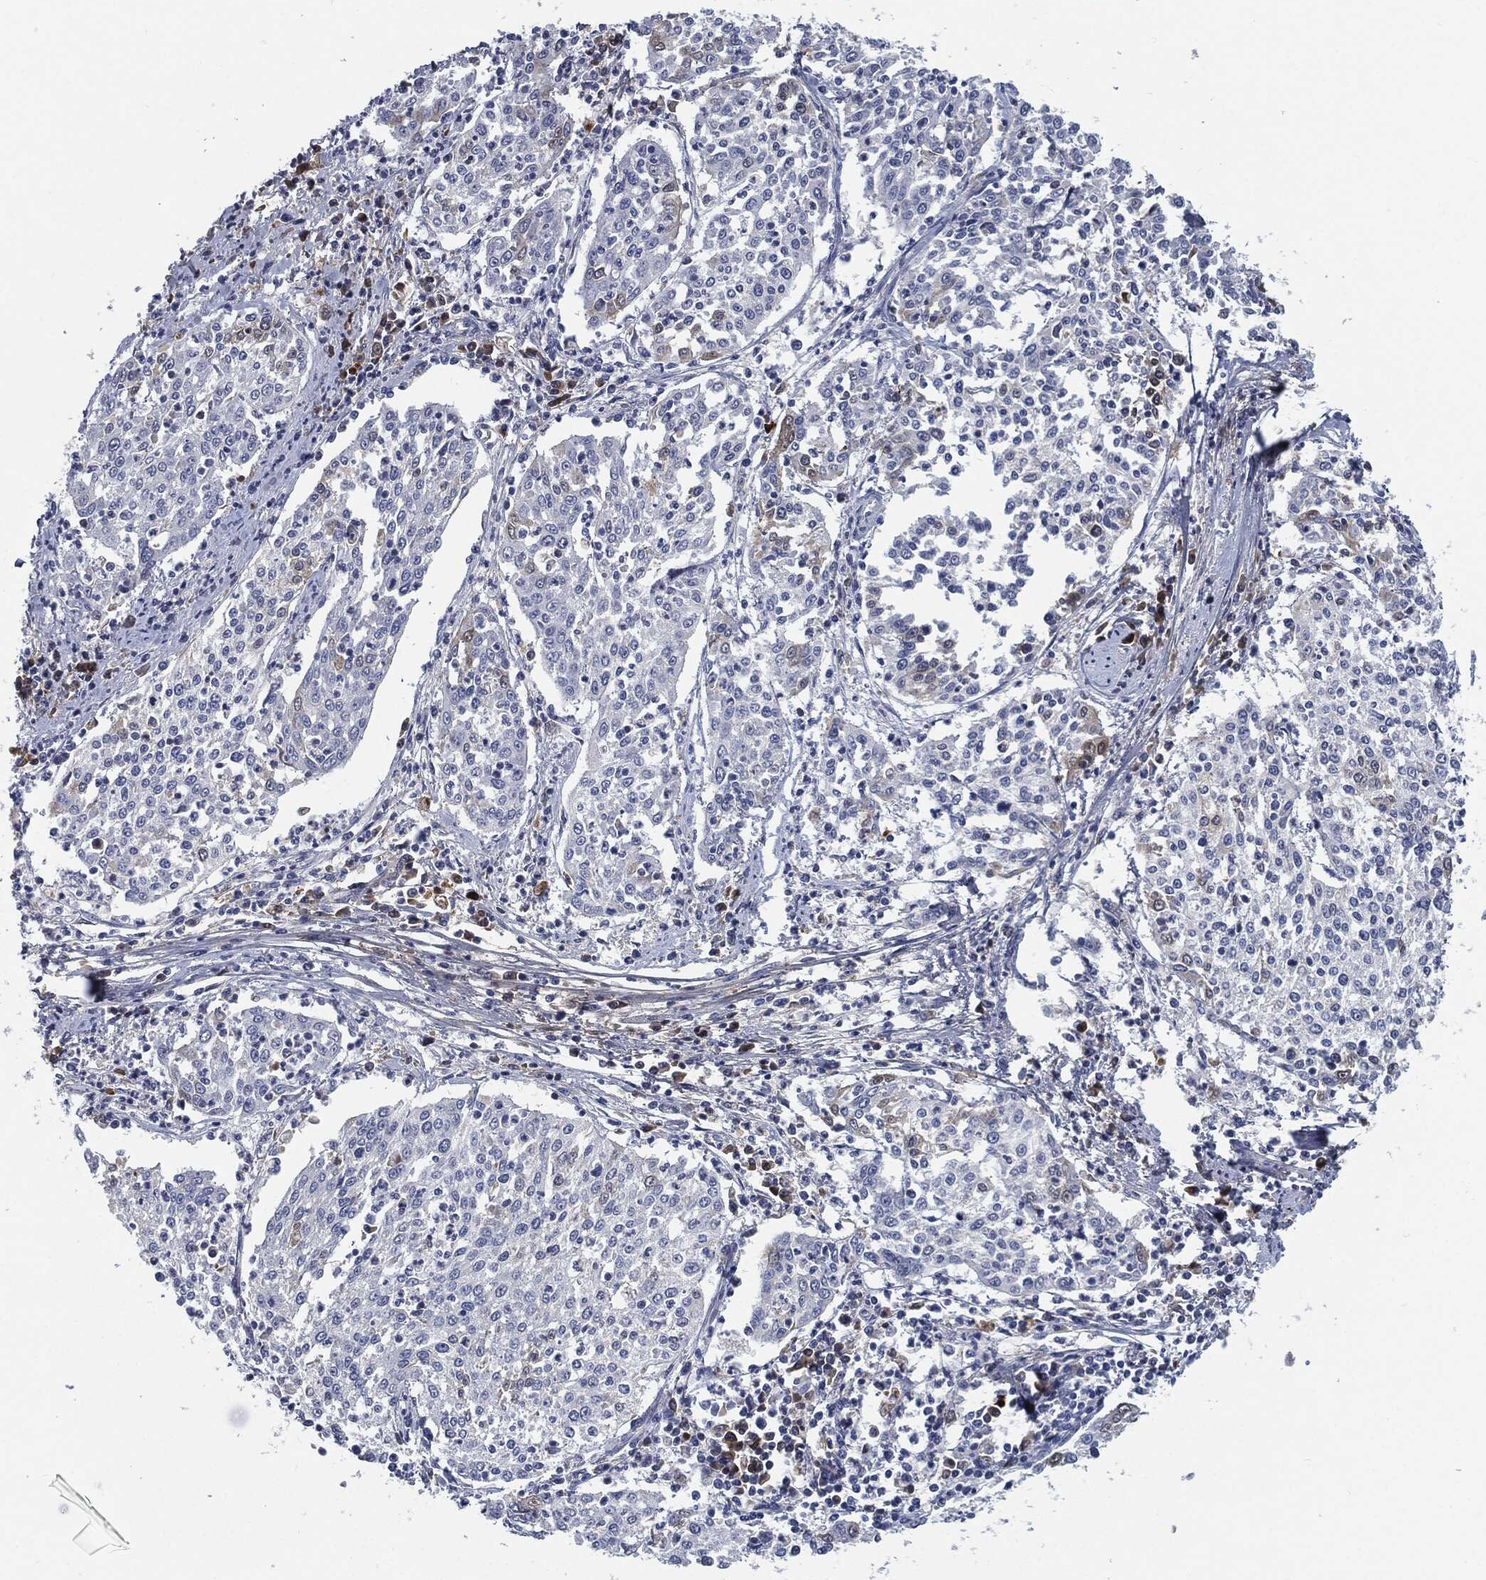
{"staining": {"intensity": "moderate", "quantity": "<25%", "location": "cytoplasmic/membranous"}, "tissue": "cervical cancer", "cell_type": "Tumor cells", "image_type": "cancer", "snomed": [{"axis": "morphology", "description": "Squamous cell carcinoma, NOS"}, {"axis": "topography", "description": "Cervix"}], "caption": "This is an image of immunohistochemistry staining of cervical cancer, which shows moderate positivity in the cytoplasmic/membranous of tumor cells.", "gene": "MST1", "patient": {"sex": "female", "age": 41}}